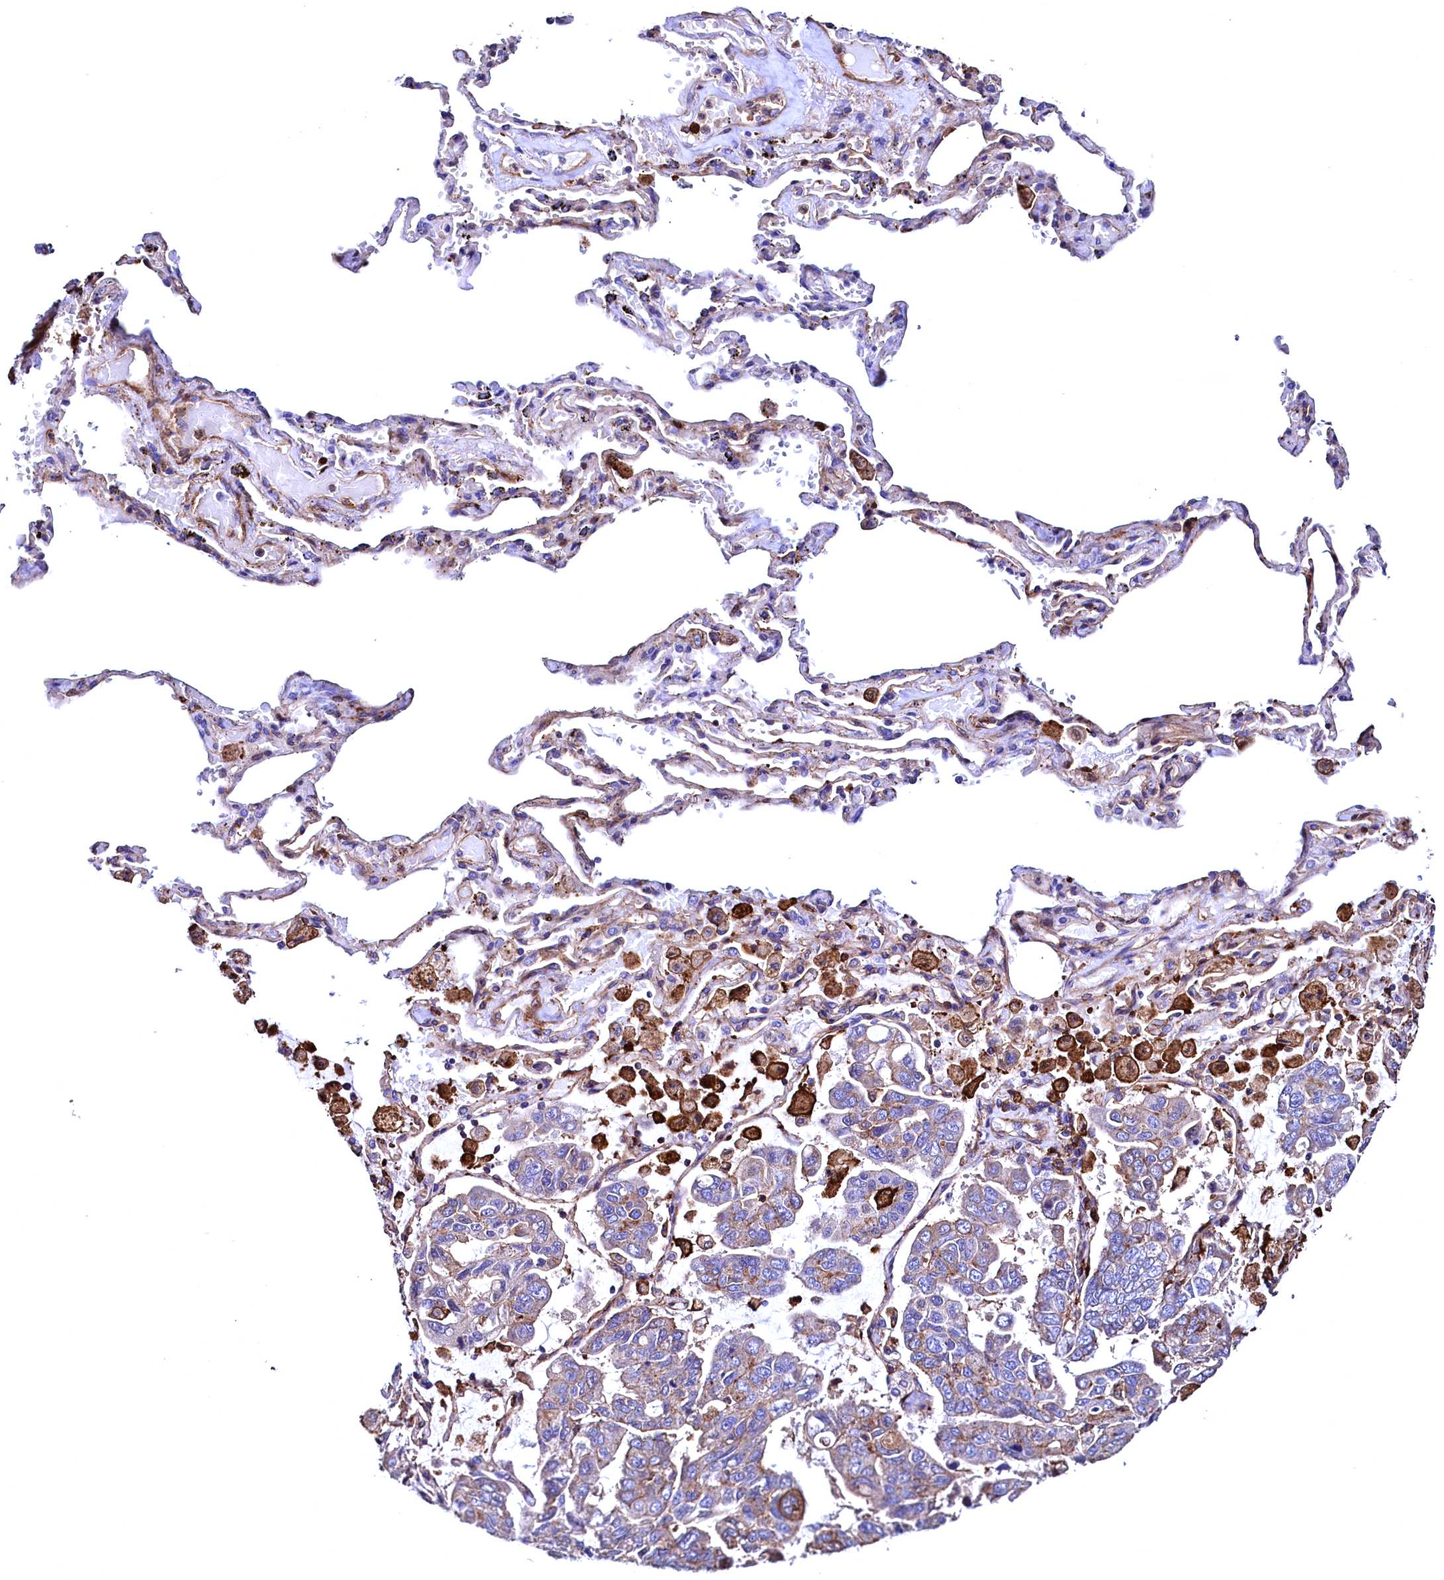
{"staining": {"intensity": "weak", "quantity": ">75%", "location": "cytoplasmic/membranous"}, "tissue": "lung cancer", "cell_type": "Tumor cells", "image_type": "cancer", "snomed": [{"axis": "morphology", "description": "Adenocarcinoma, NOS"}, {"axis": "topography", "description": "Lung"}], "caption": "A photomicrograph showing weak cytoplasmic/membranous staining in approximately >75% of tumor cells in lung cancer (adenocarcinoma), as visualized by brown immunohistochemical staining.", "gene": "STAMBPL1", "patient": {"sex": "male", "age": 64}}